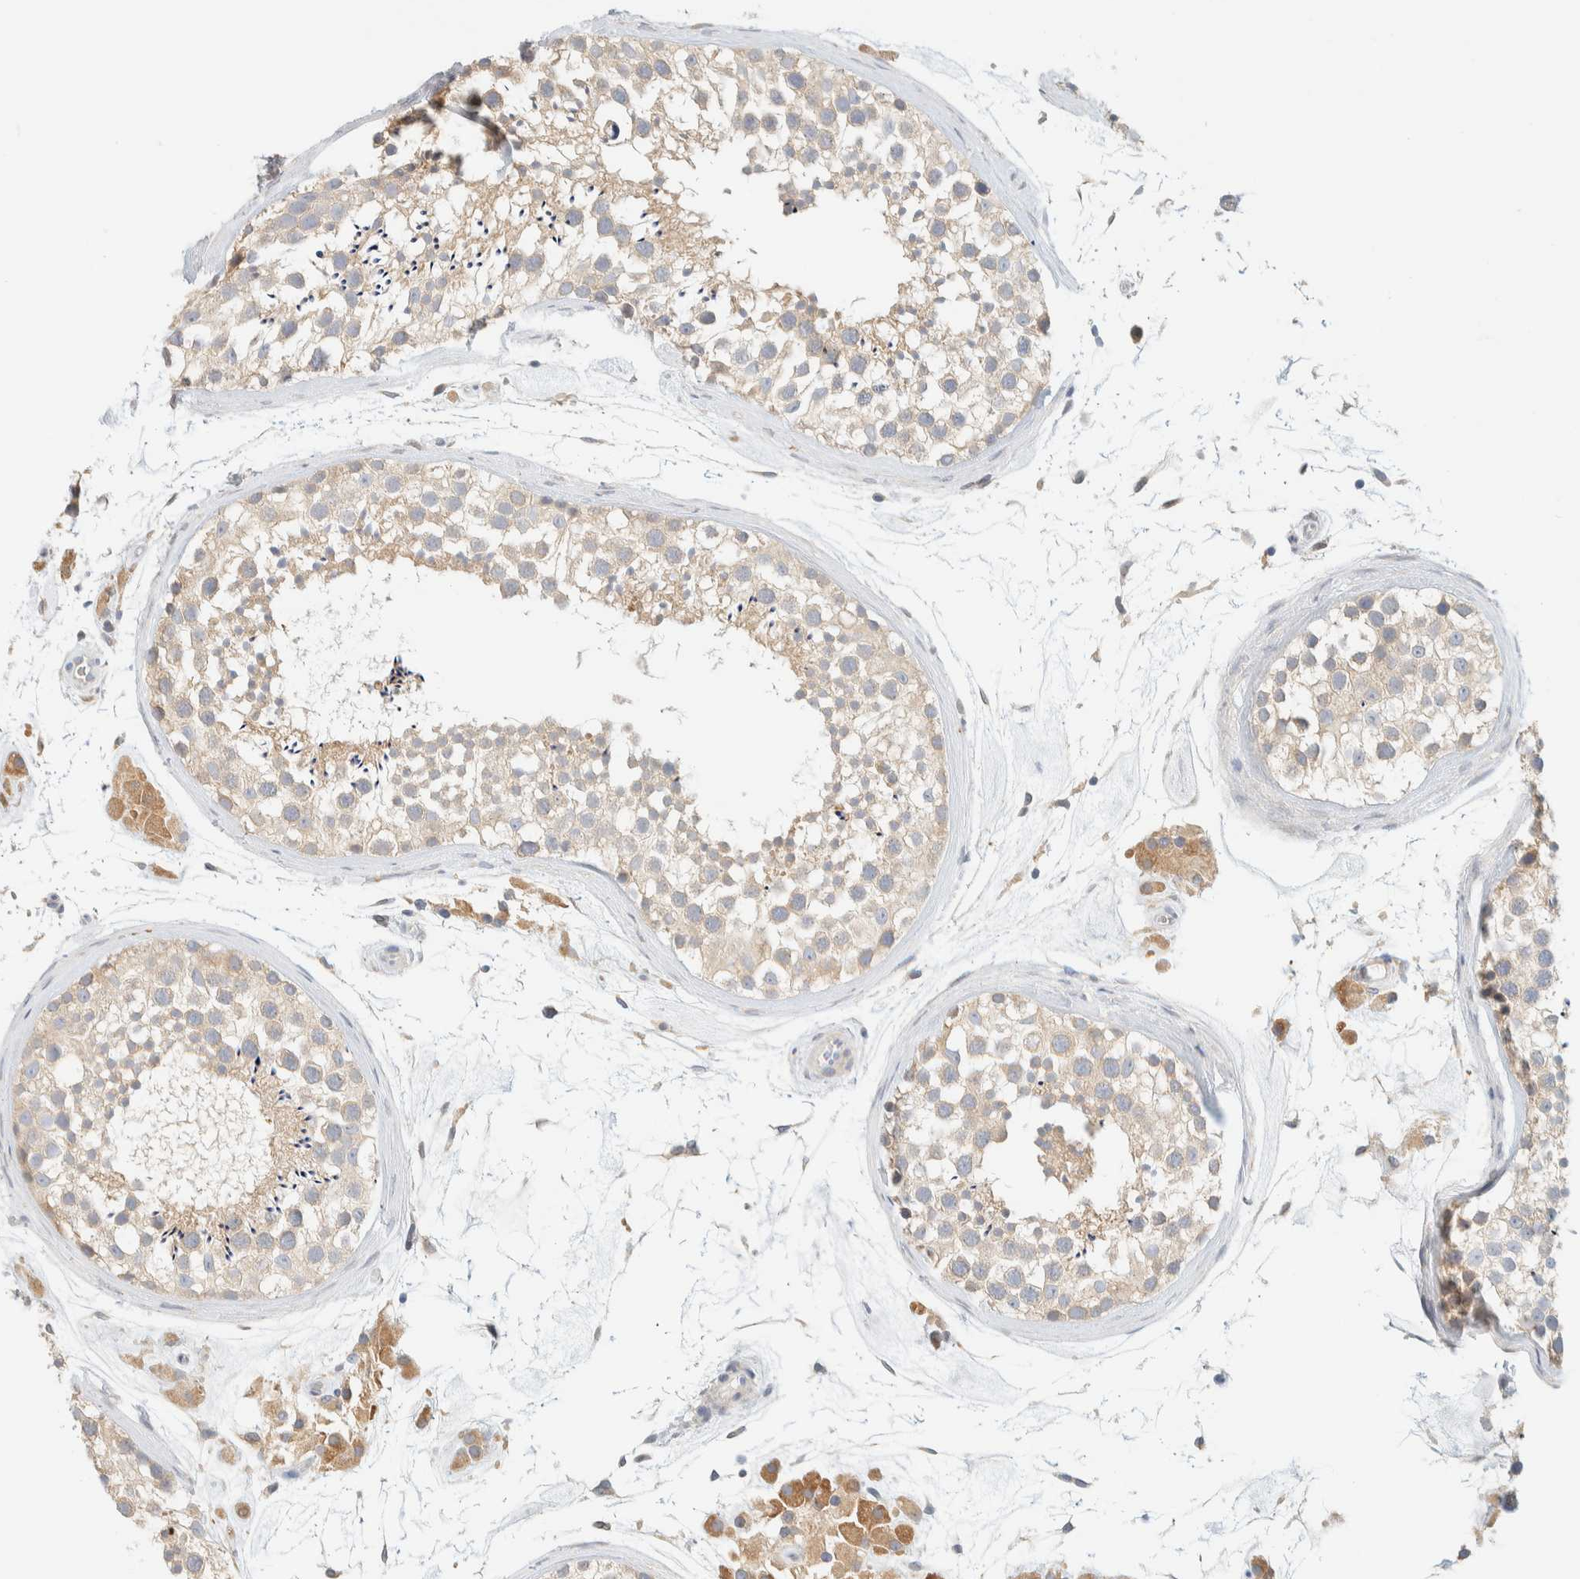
{"staining": {"intensity": "weak", "quantity": ">75%", "location": "cytoplasmic/membranous"}, "tissue": "testis", "cell_type": "Cells in seminiferous ducts", "image_type": "normal", "snomed": [{"axis": "morphology", "description": "Normal tissue, NOS"}, {"axis": "topography", "description": "Testis"}], "caption": "Testis stained for a protein (brown) displays weak cytoplasmic/membranous positive staining in approximately >75% of cells in seminiferous ducts.", "gene": "NT5C", "patient": {"sex": "male", "age": 46}}